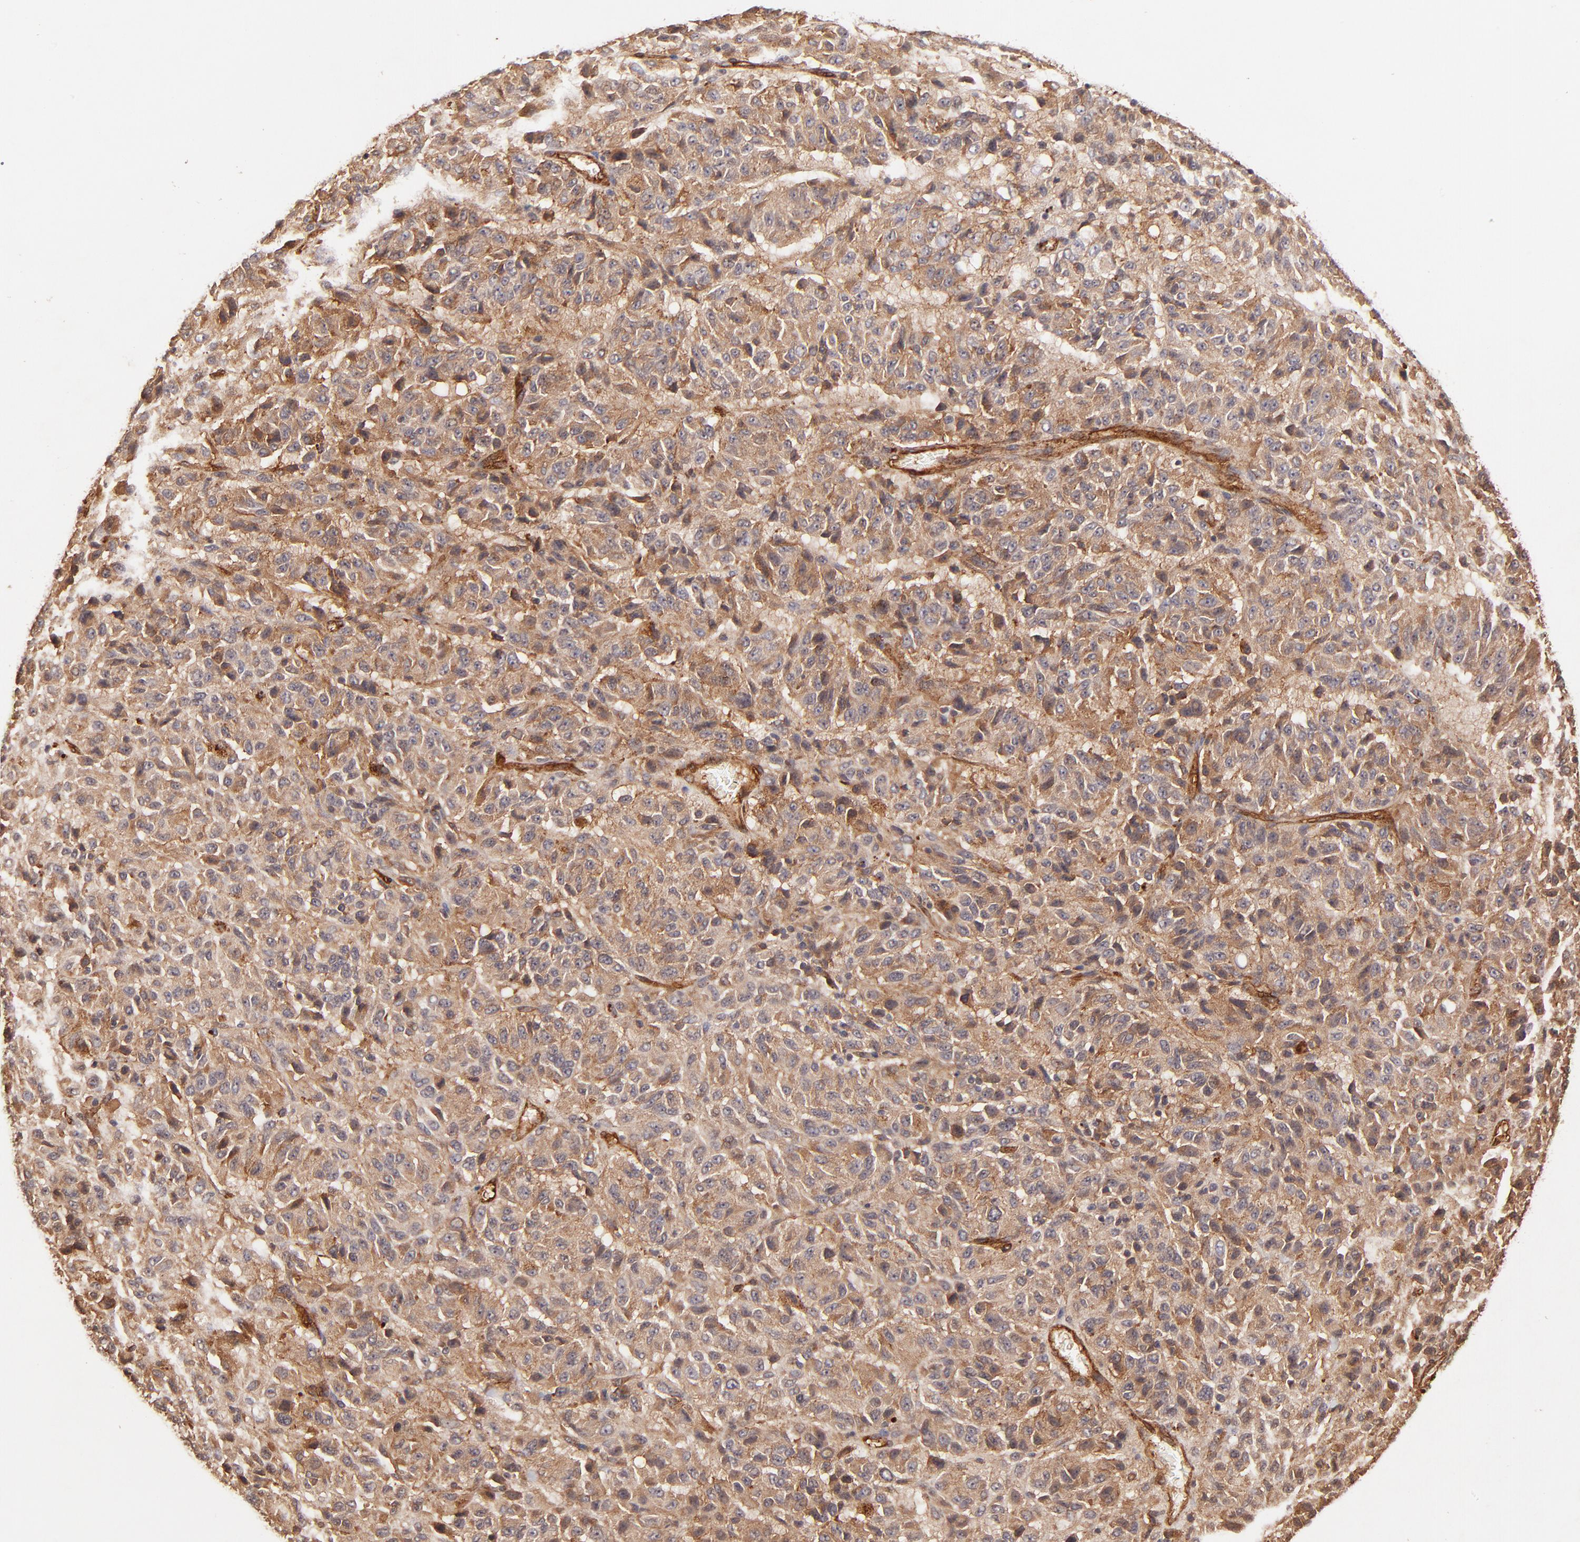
{"staining": {"intensity": "moderate", "quantity": ">75%", "location": "cytoplasmic/membranous"}, "tissue": "melanoma", "cell_type": "Tumor cells", "image_type": "cancer", "snomed": [{"axis": "morphology", "description": "Malignant melanoma, Metastatic site"}, {"axis": "topography", "description": "Lung"}], "caption": "A photomicrograph showing moderate cytoplasmic/membranous expression in about >75% of tumor cells in malignant melanoma (metastatic site), as visualized by brown immunohistochemical staining.", "gene": "ITGB1", "patient": {"sex": "male", "age": 64}}